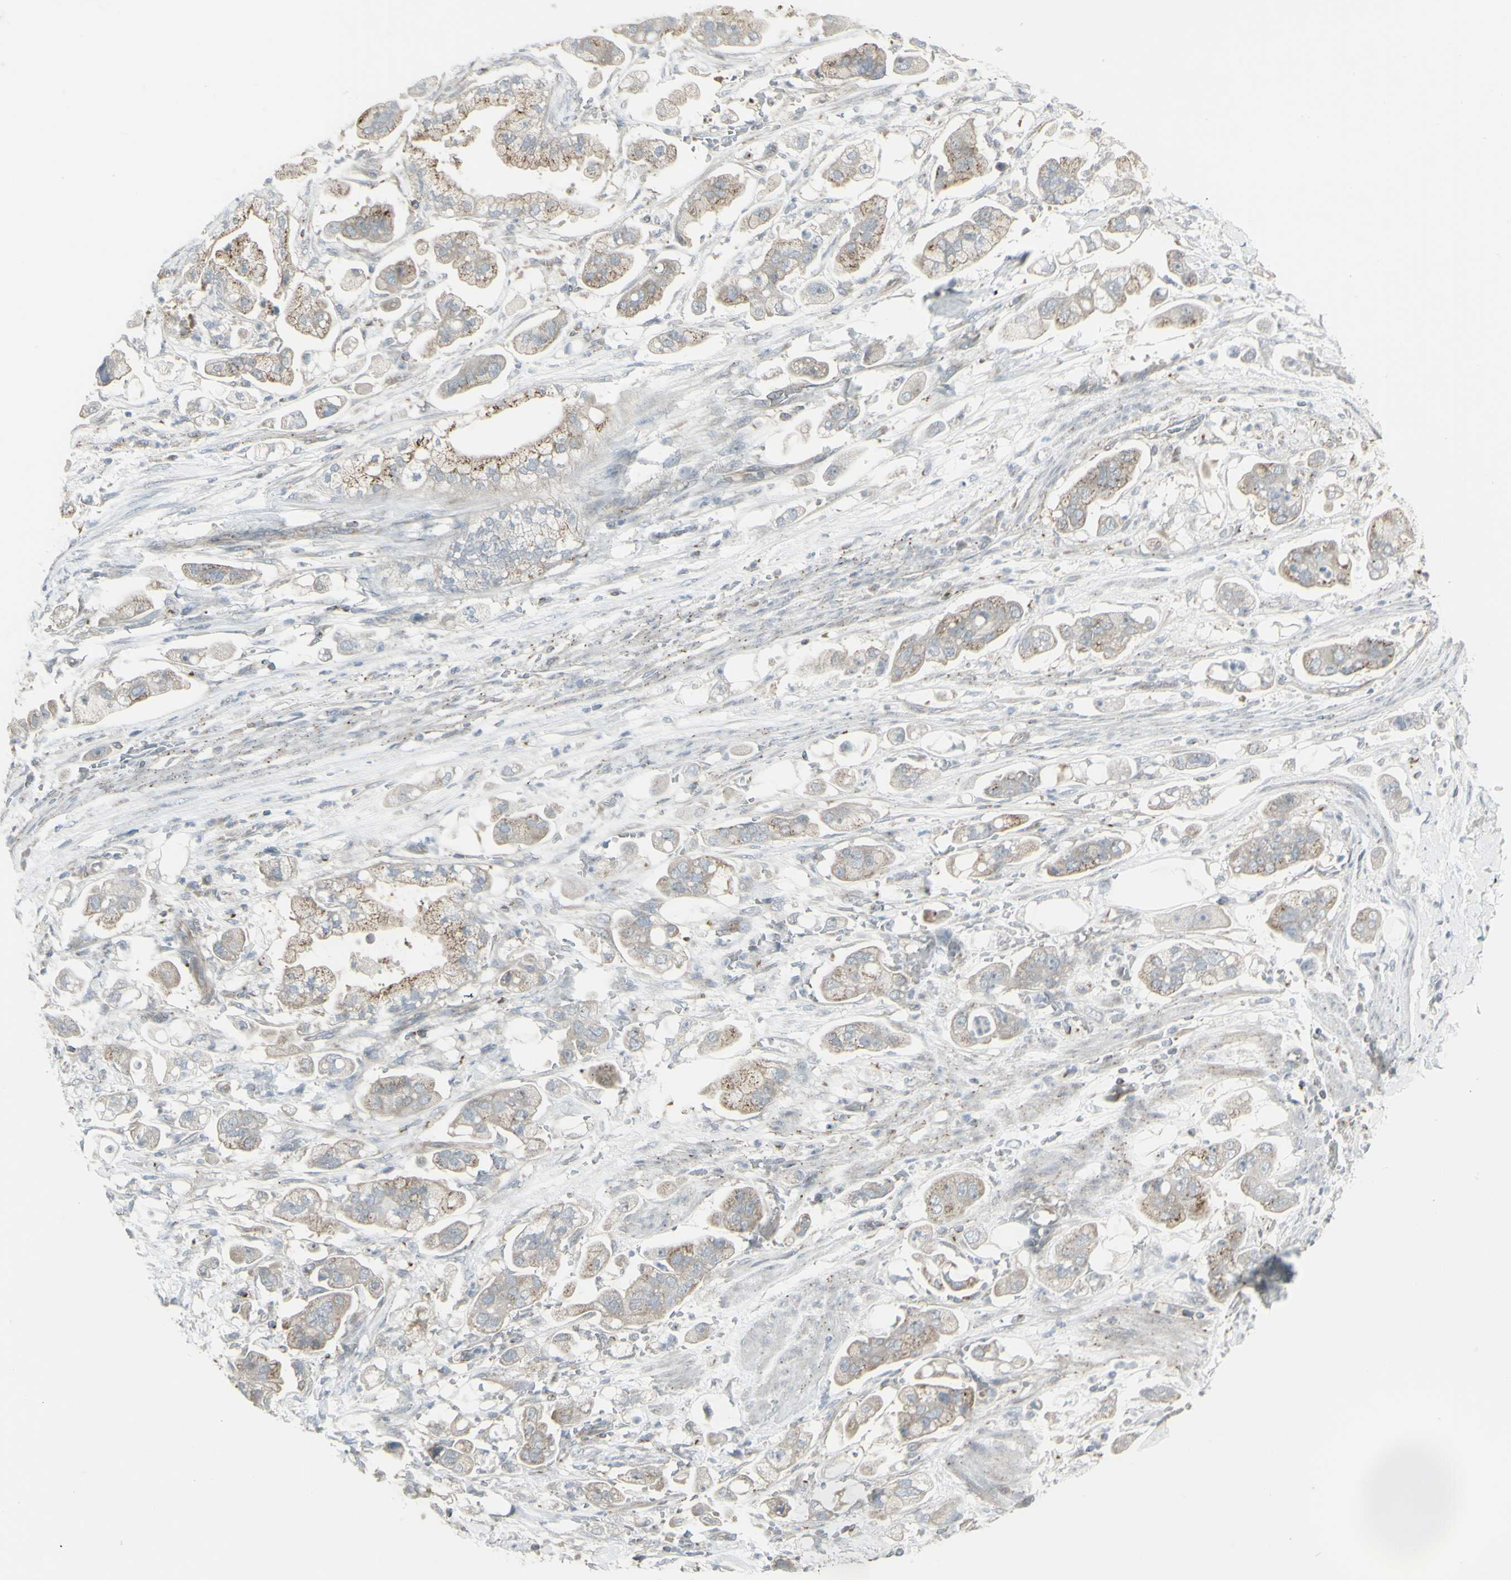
{"staining": {"intensity": "moderate", "quantity": "25%-75%", "location": "cytoplasmic/membranous"}, "tissue": "stomach cancer", "cell_type": "Tumor cells", "image_type": "cancer", "snomed": [{"axis": "morphology", "description": "Adenocarcinoma, NOS"}, {"axis": "topography", "description": "Stomach"}], "caption": "IHC photomicrograph of neoplastic tissue: stomach adenocarcinoma stained using immunohistochemistry (IHC) shows medium levels of moderate protein expression localized specifically in the cytoplasmic/membranous of tumor cells, appearing as a cytoplasmic/membranous brown color.", "gene": "GALNT6", "patient": {"sex": "male", "age": 62}}